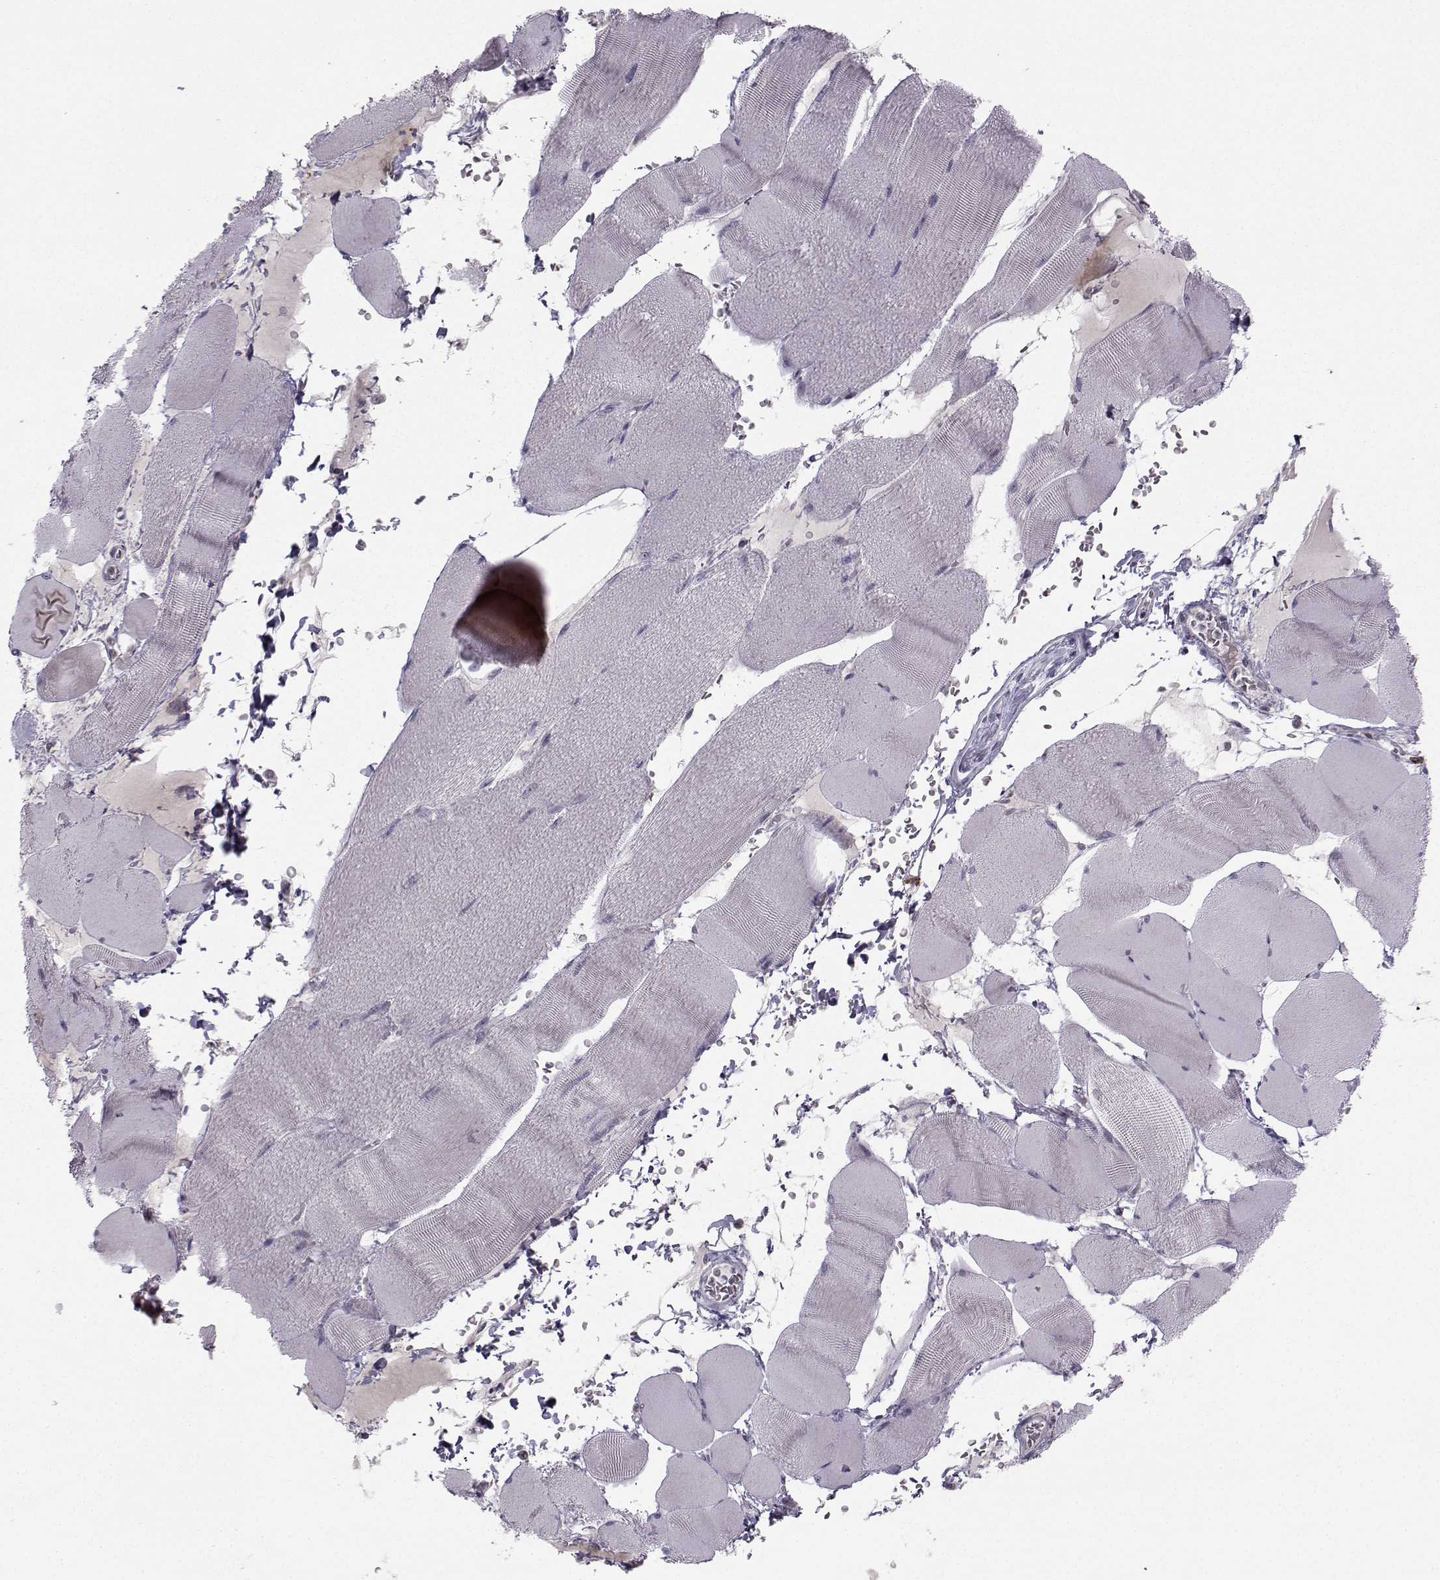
{"staining": {"intensity": "negative", "quantity": "none", "location": "none"}, "tissue": "skeletal muscle", "cell_type": "Myocytes", "image_type": "normal", "snomed": [{"axis": "morphology", "description": "Normal tissue, NOS"}, {"axis": "topography", "description": "Skeletal muscle"}], "caption": "An immunohistochemistry (IHC) micrograph of benign skeletal muscle is shown. There is no staining in myocytes of skeletal muscle.", "gene": "LRP8", "patient": {"sex": "male", "age": 56}}